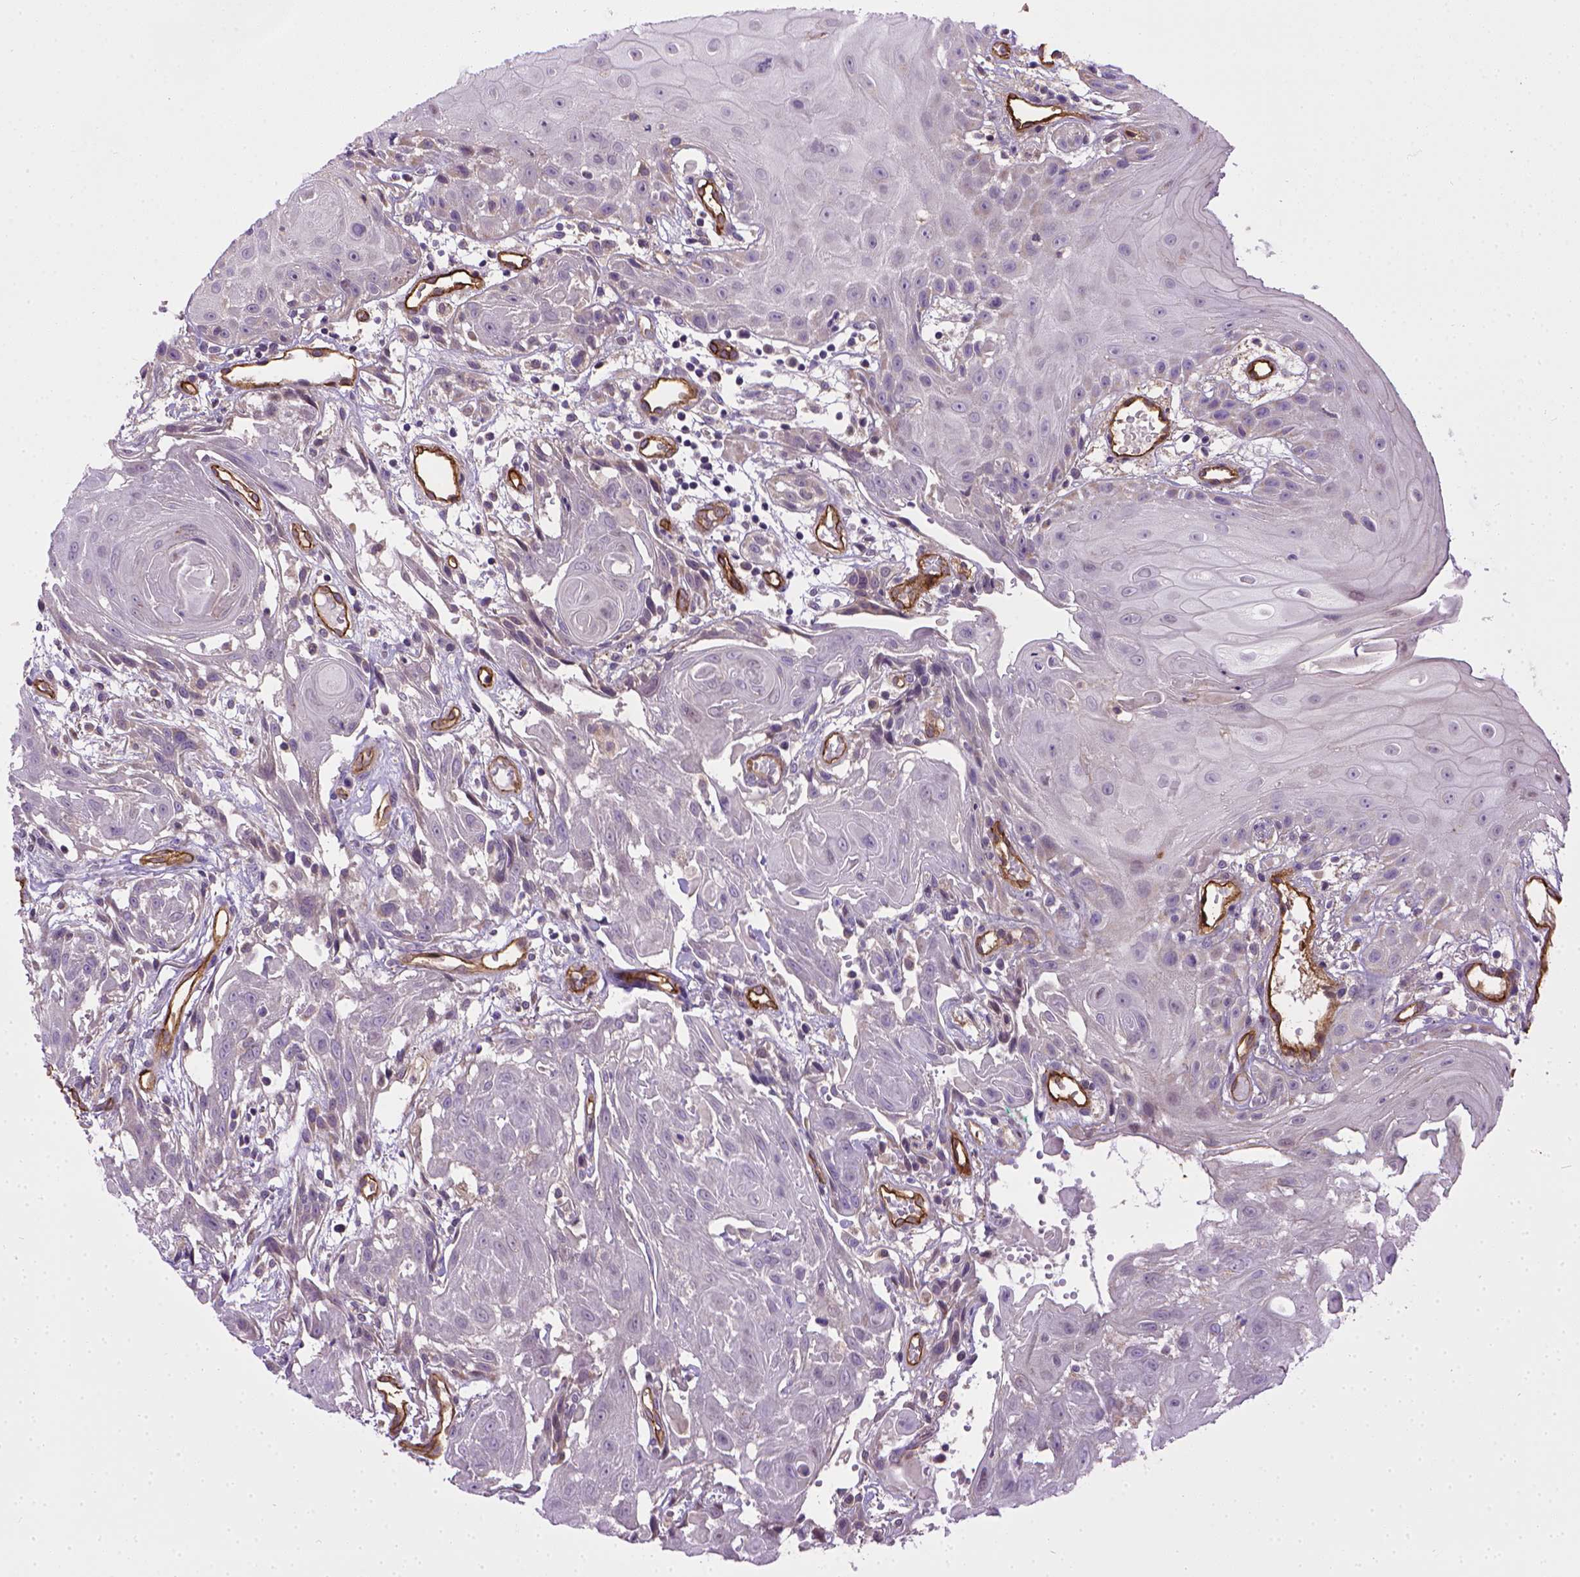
{"staining": {"intensity": "negative", "quantity": "none", "location": "none"}, "tissue": "head and neck cancer", "cell_type": "Tumor cells", "image_type": "cancer", "snomed": [{"axis": "morphology", "description": "Normal tissue, NOS"}, {"axis": "morphology", "description": "Squamous cell carcinoma, NOS"}, {"axis": "topography", "description": "Oral tissue"}, {"axis": "topography", "description": "Salivary gland"}, {"axis": "topography", "description": "Head-Neck"}], "caption": "Immunohistochemistry micrograph of neoplastic tissue: human head and neck cancer stained with DAB displays no significant protein positivity in tumor cells.", "gene": "ENG", "patient": {"sex": "female", "age": 62}}